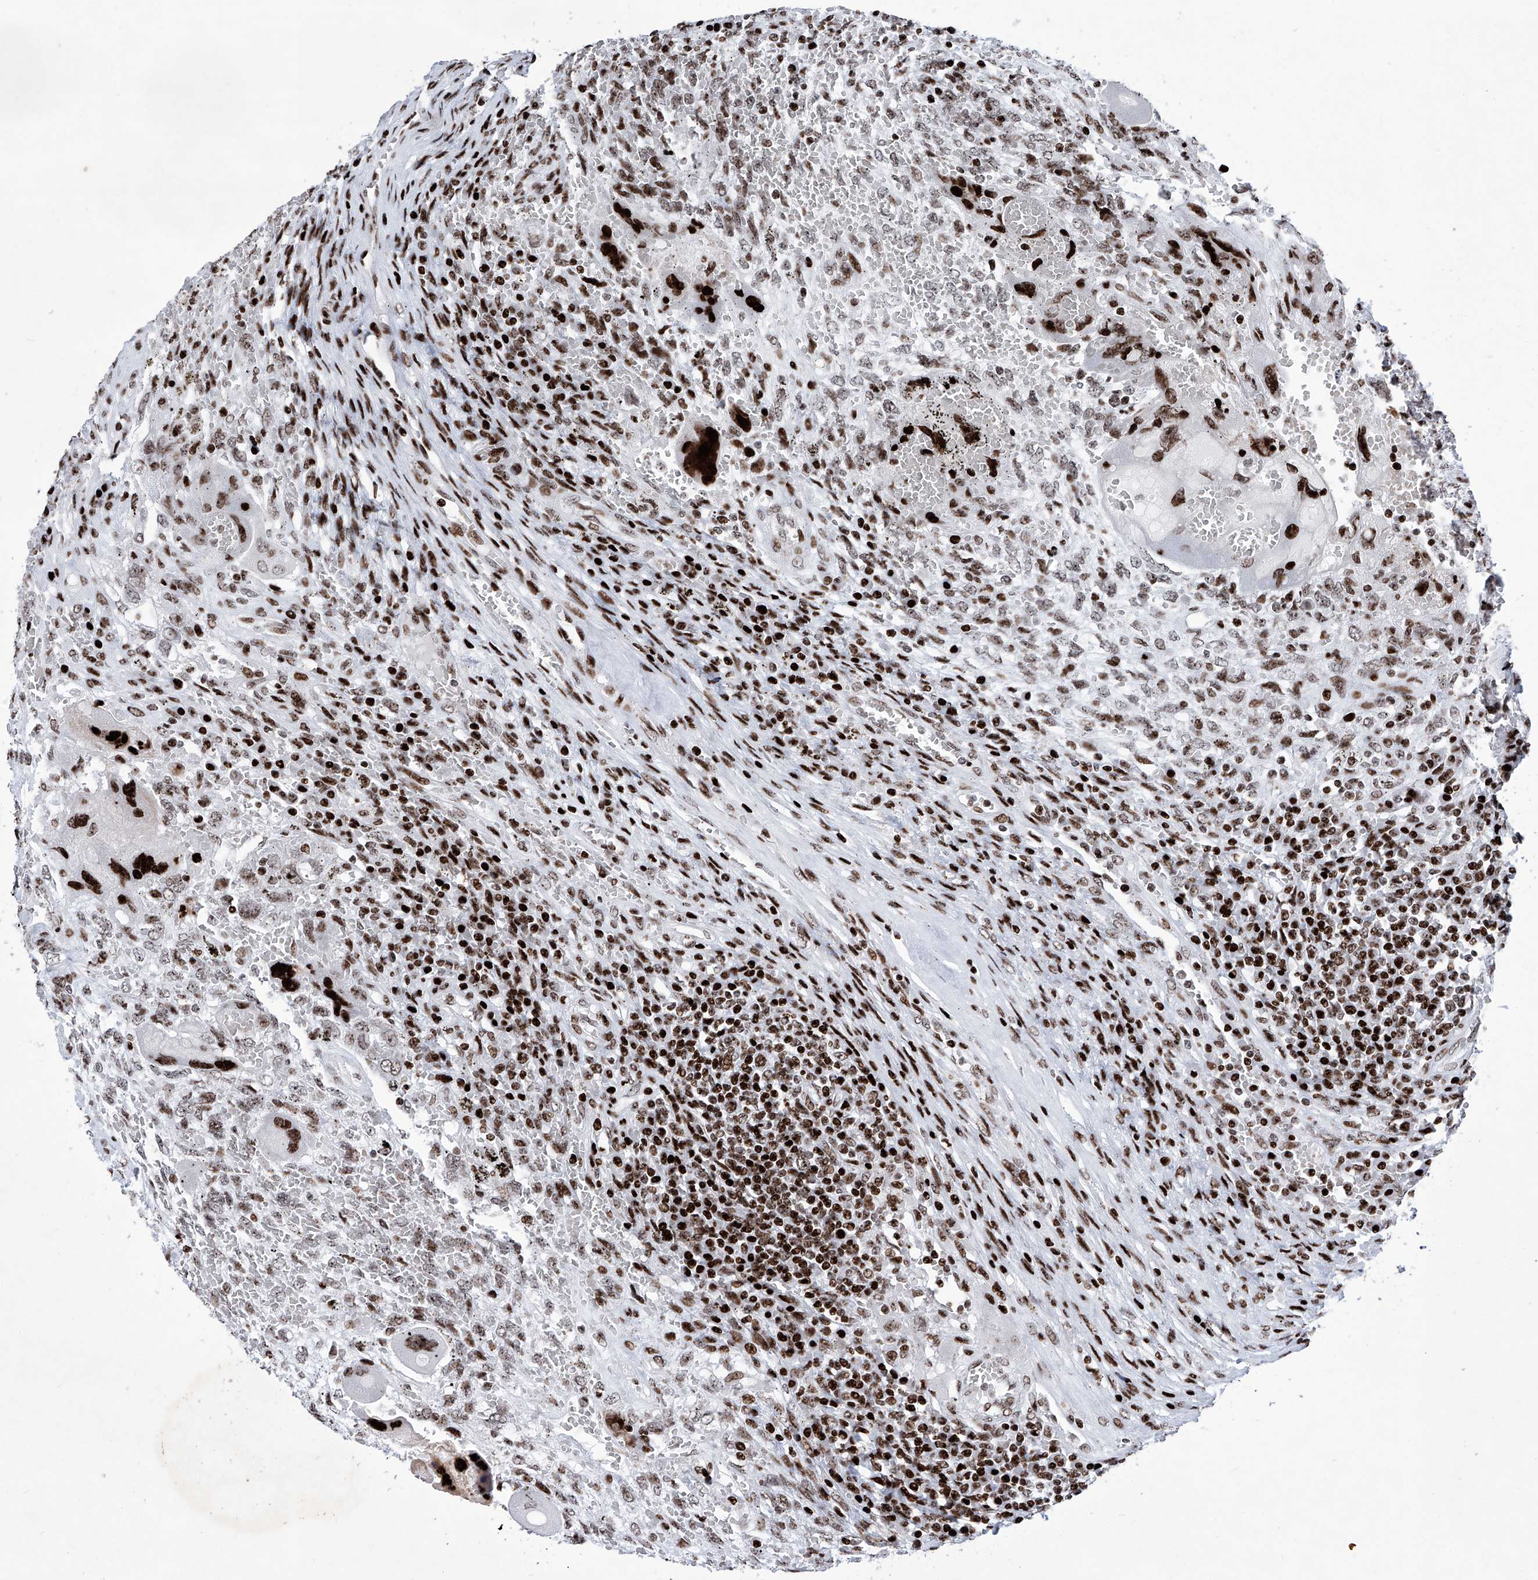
{"staining": {"intensity": "moderate", "quantity": "25%-75%", "location": "nuclear"}, "tissue": "testis cancer", "cell_type": "Tumor cells", "image_type": "cancer", "snomed": [{"axis": "morphology", "description": "Carcinoma, Embryonal, NOS"}, {"axis": "topography", "description": "Testis"}], "caption": "Human testis embryonal carcinoma stained with a brown dye demonstrates moderate nuclear positive staining in about 25%-75% of tumor cells.", "gene": "HEY2", "patient": {"sex": "male", "age": 26}}